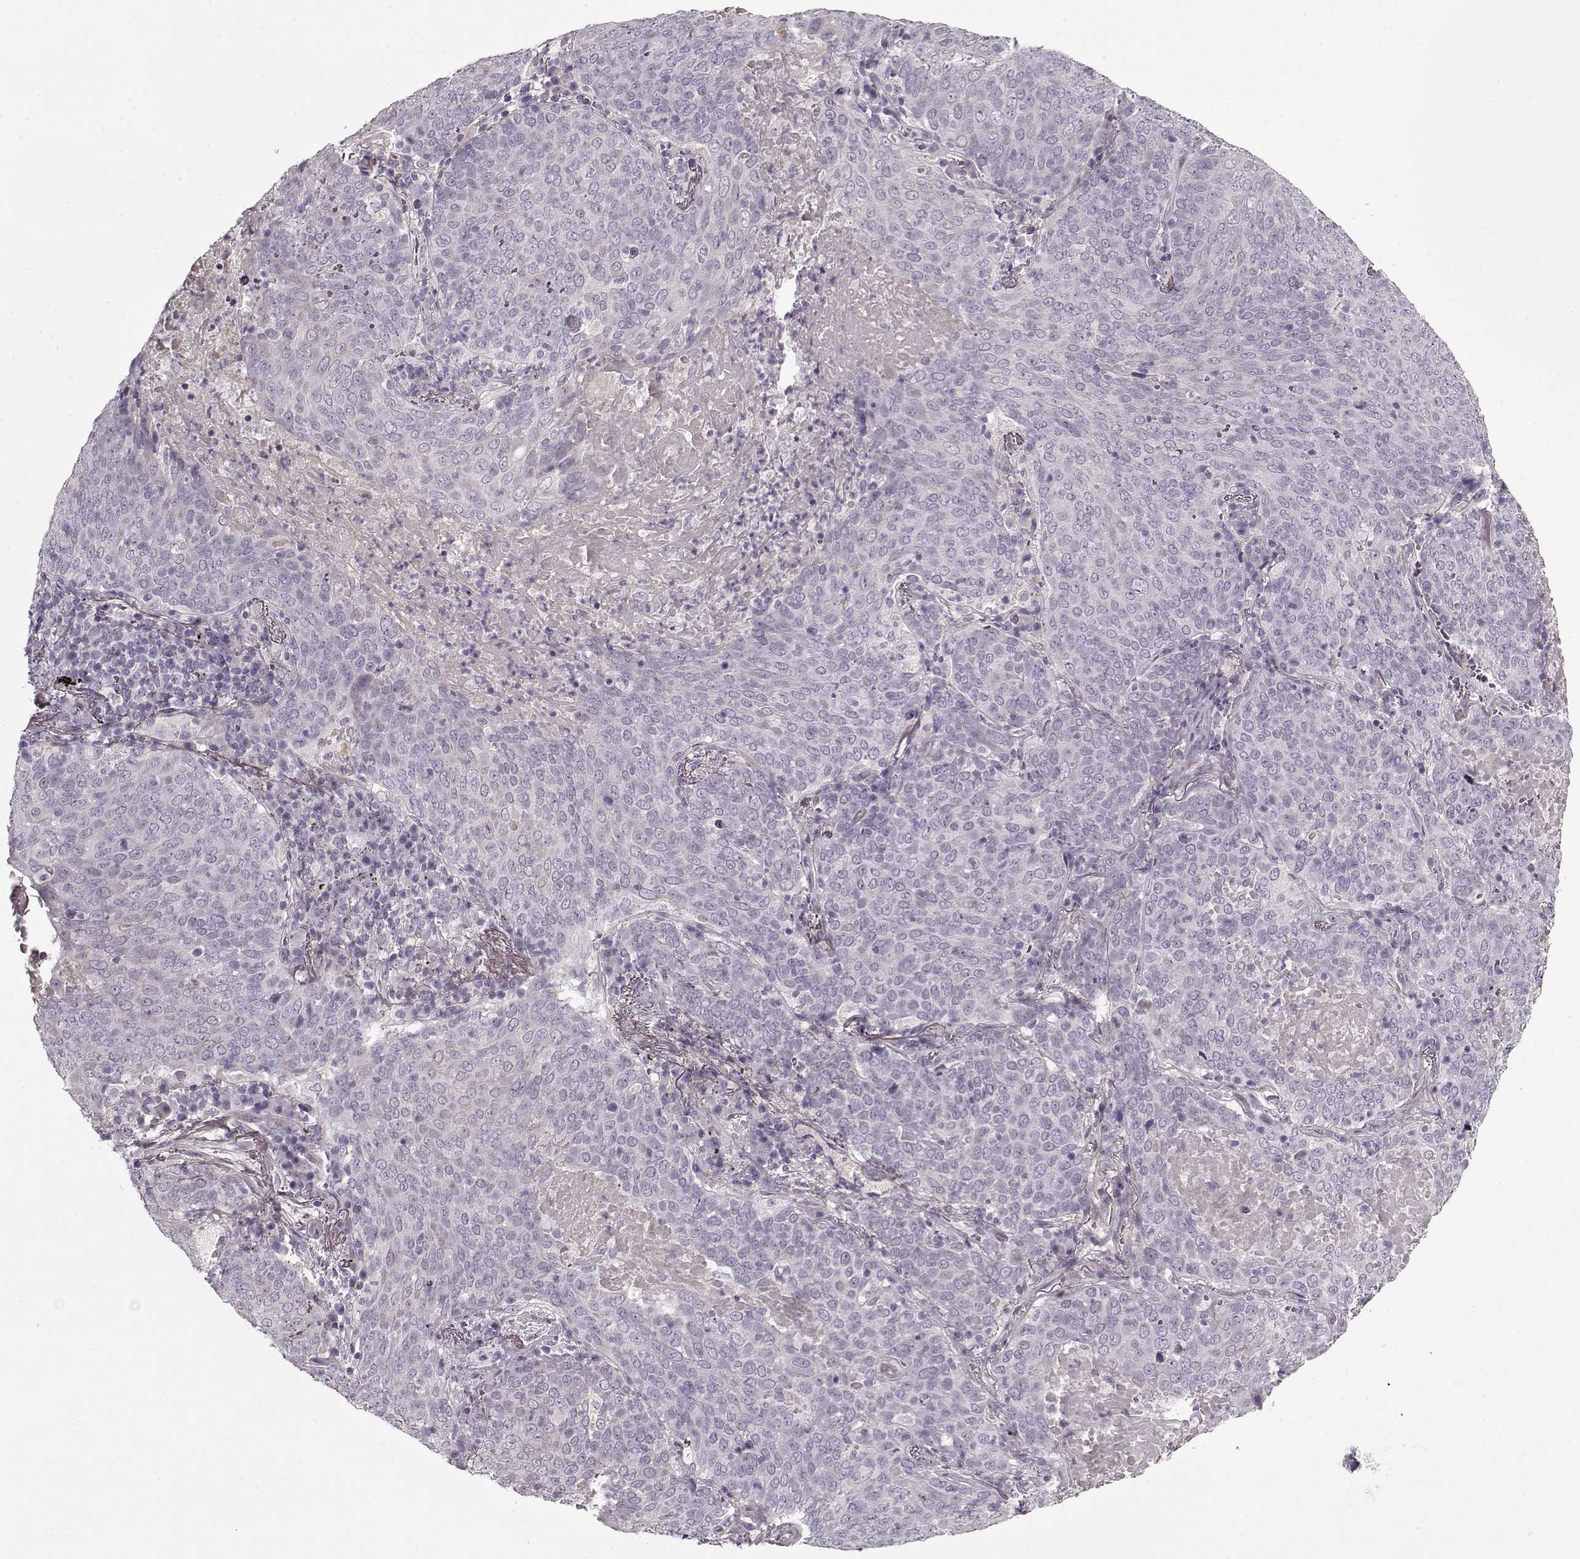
{"staining": {"intensity": "negative", "quantity": "none", "location": "none"}, "tissue": "lung cancer", "cell_type": "Tumor cells", "image_type": "cancer", "snomed": [{"axis": "morphology", "description": "Squamous cell carcinoma, NOS"}, {"axis": "topography", "description": "Lung"}], "caption": "Immunohistochemistry (IHC) photomicrograph of neoplastic tissue: squamous cell carcinoma (lung) stained with DAB (3,3'-diaminobenzidine) reveals no significant protein expression in tumor cells.", "gene": "LUM", "patient": {"sex": "male", "age": 82}}